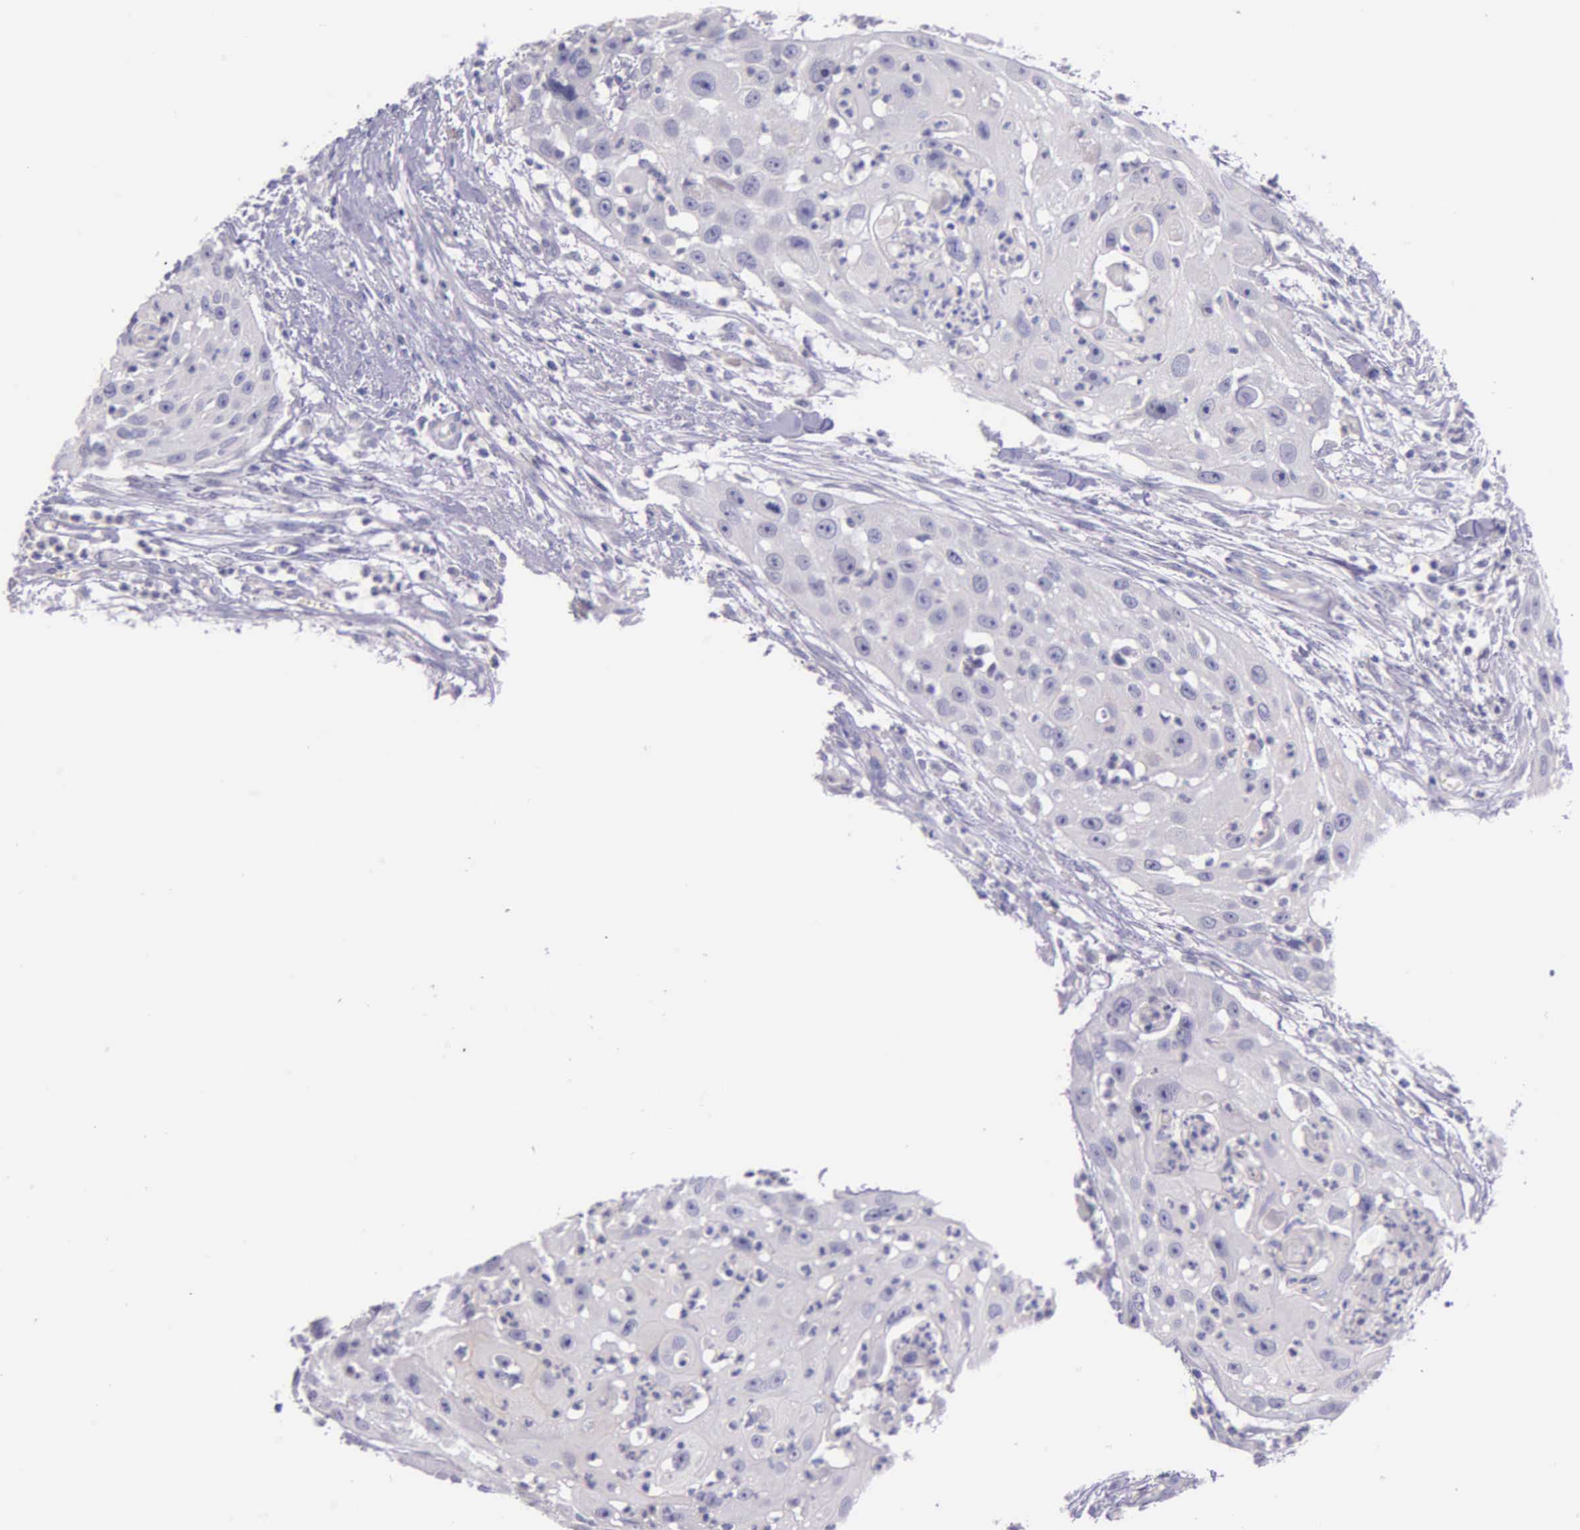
{"staining": {"intensity": "negative", "quantity": "none", "location": "none"}, "tissue": "head and neck cancer", "cell_type": "Tumor cells", "image_type": "cancer", "snomed": [{"axis": "morphology", "description": "Squamous cell carcinoma, NOS"}, {"axis": "topography", "description": "Head-Neck"}], "caption": "The micrograph displays no significant staining in tumor cells of head and neck cancer (squamous cell carcinoma).", "gene": "THSD7A", "patient": {"sex": "male", "age": 64}}